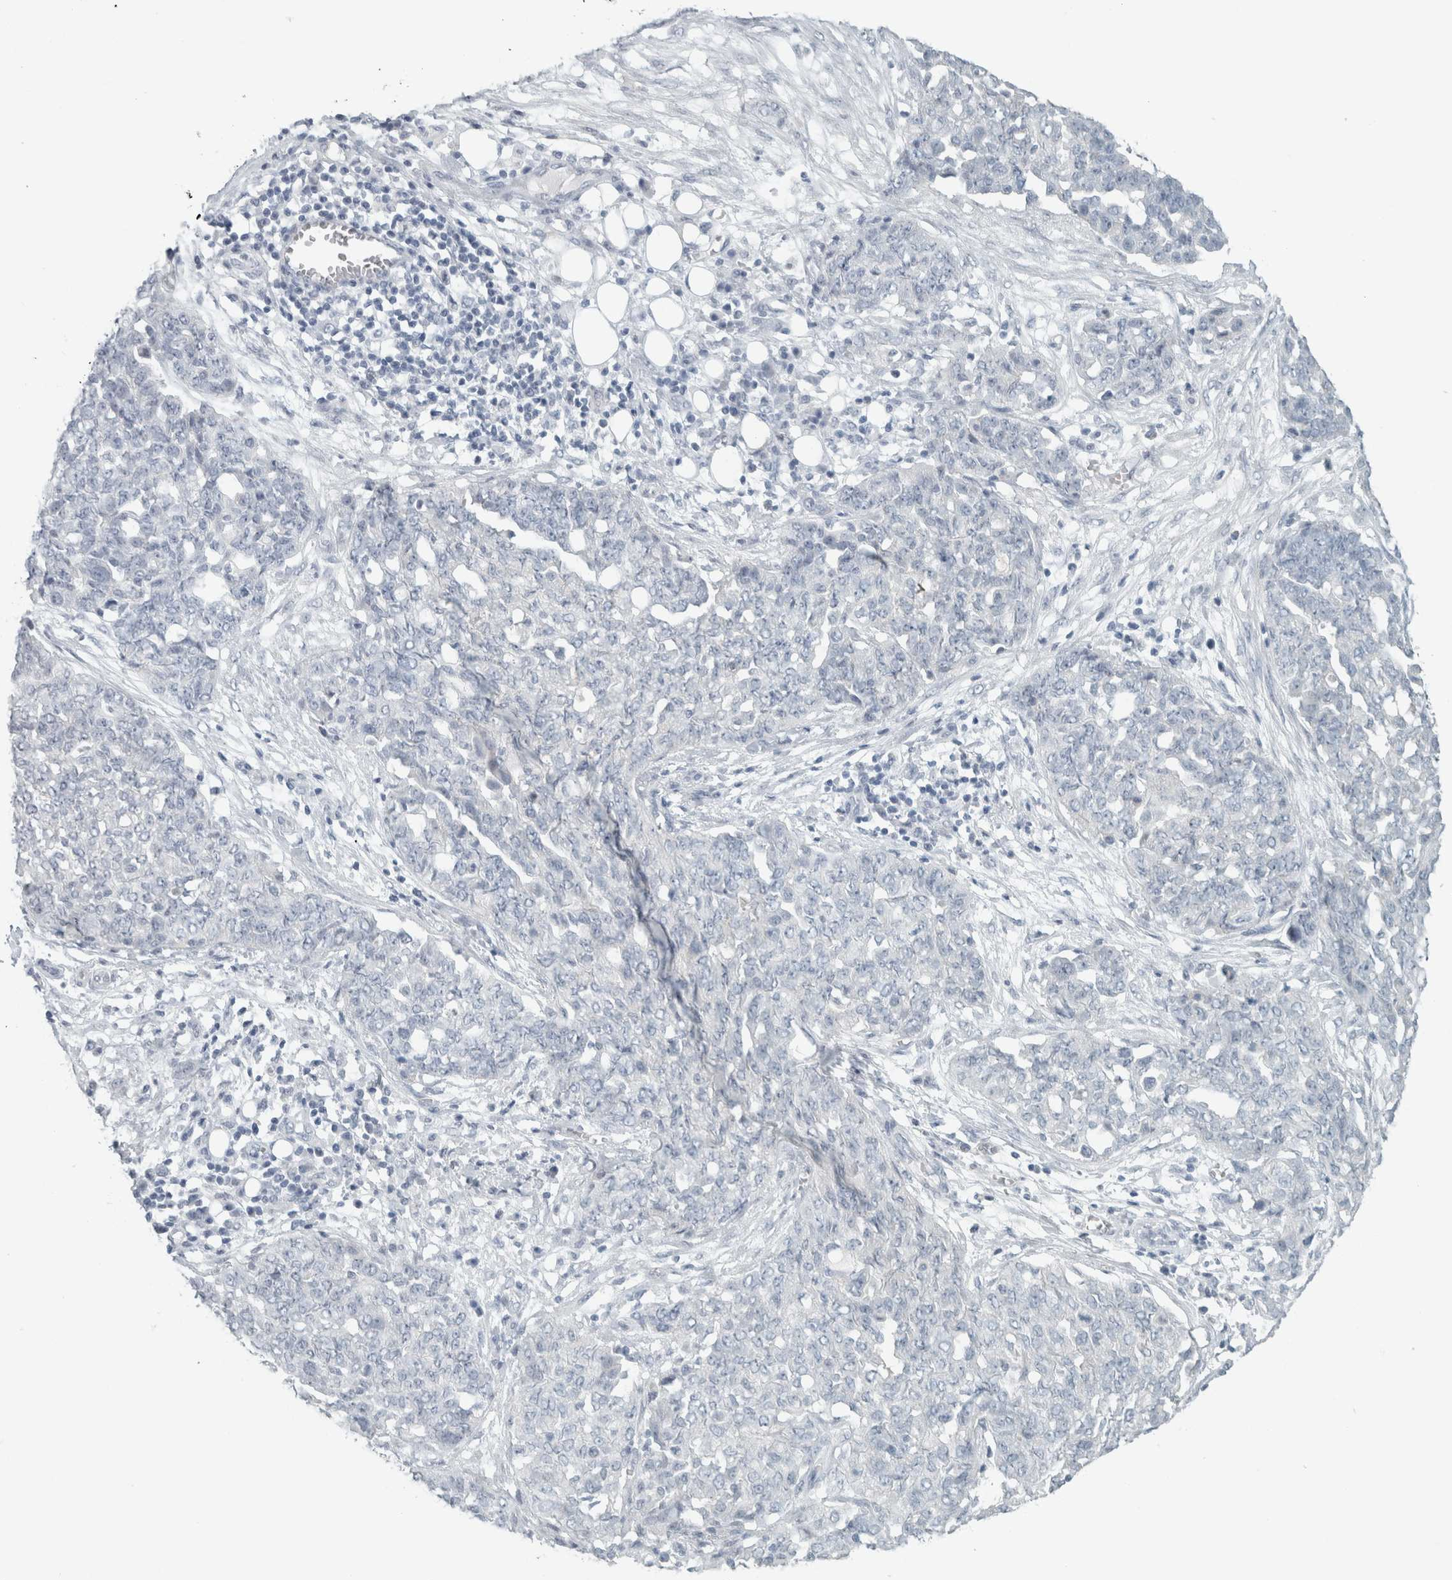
{"staining": {"intensity": "negative", "quantity": "none", "location": "none"}, "tissue": "ovarian cancer", "cell_type": "Tumor cells", "image_type": "cancer", "snomed": [{"axis": "morphology", "description": "Cystadenocarcinoma, serous, NOS"}, {"axis": "topography", "description": "Soft tissue"}, {"axis": "topography", "description": "Ovary"}], "caption": "Immunohistochemistry (IHC) photomicrograph of ovarian serous cystadenocarcinoma stained for a protein (brown), which exhibits no expression in tumor cells. The staining was performed using DAB to visualize the protein expression in brown, while the nuclei were stained in blue with hematoxylin (Magnification: 20x).", "gene": "TRIT1", "patient": {"sex": "female", "age": 57}}